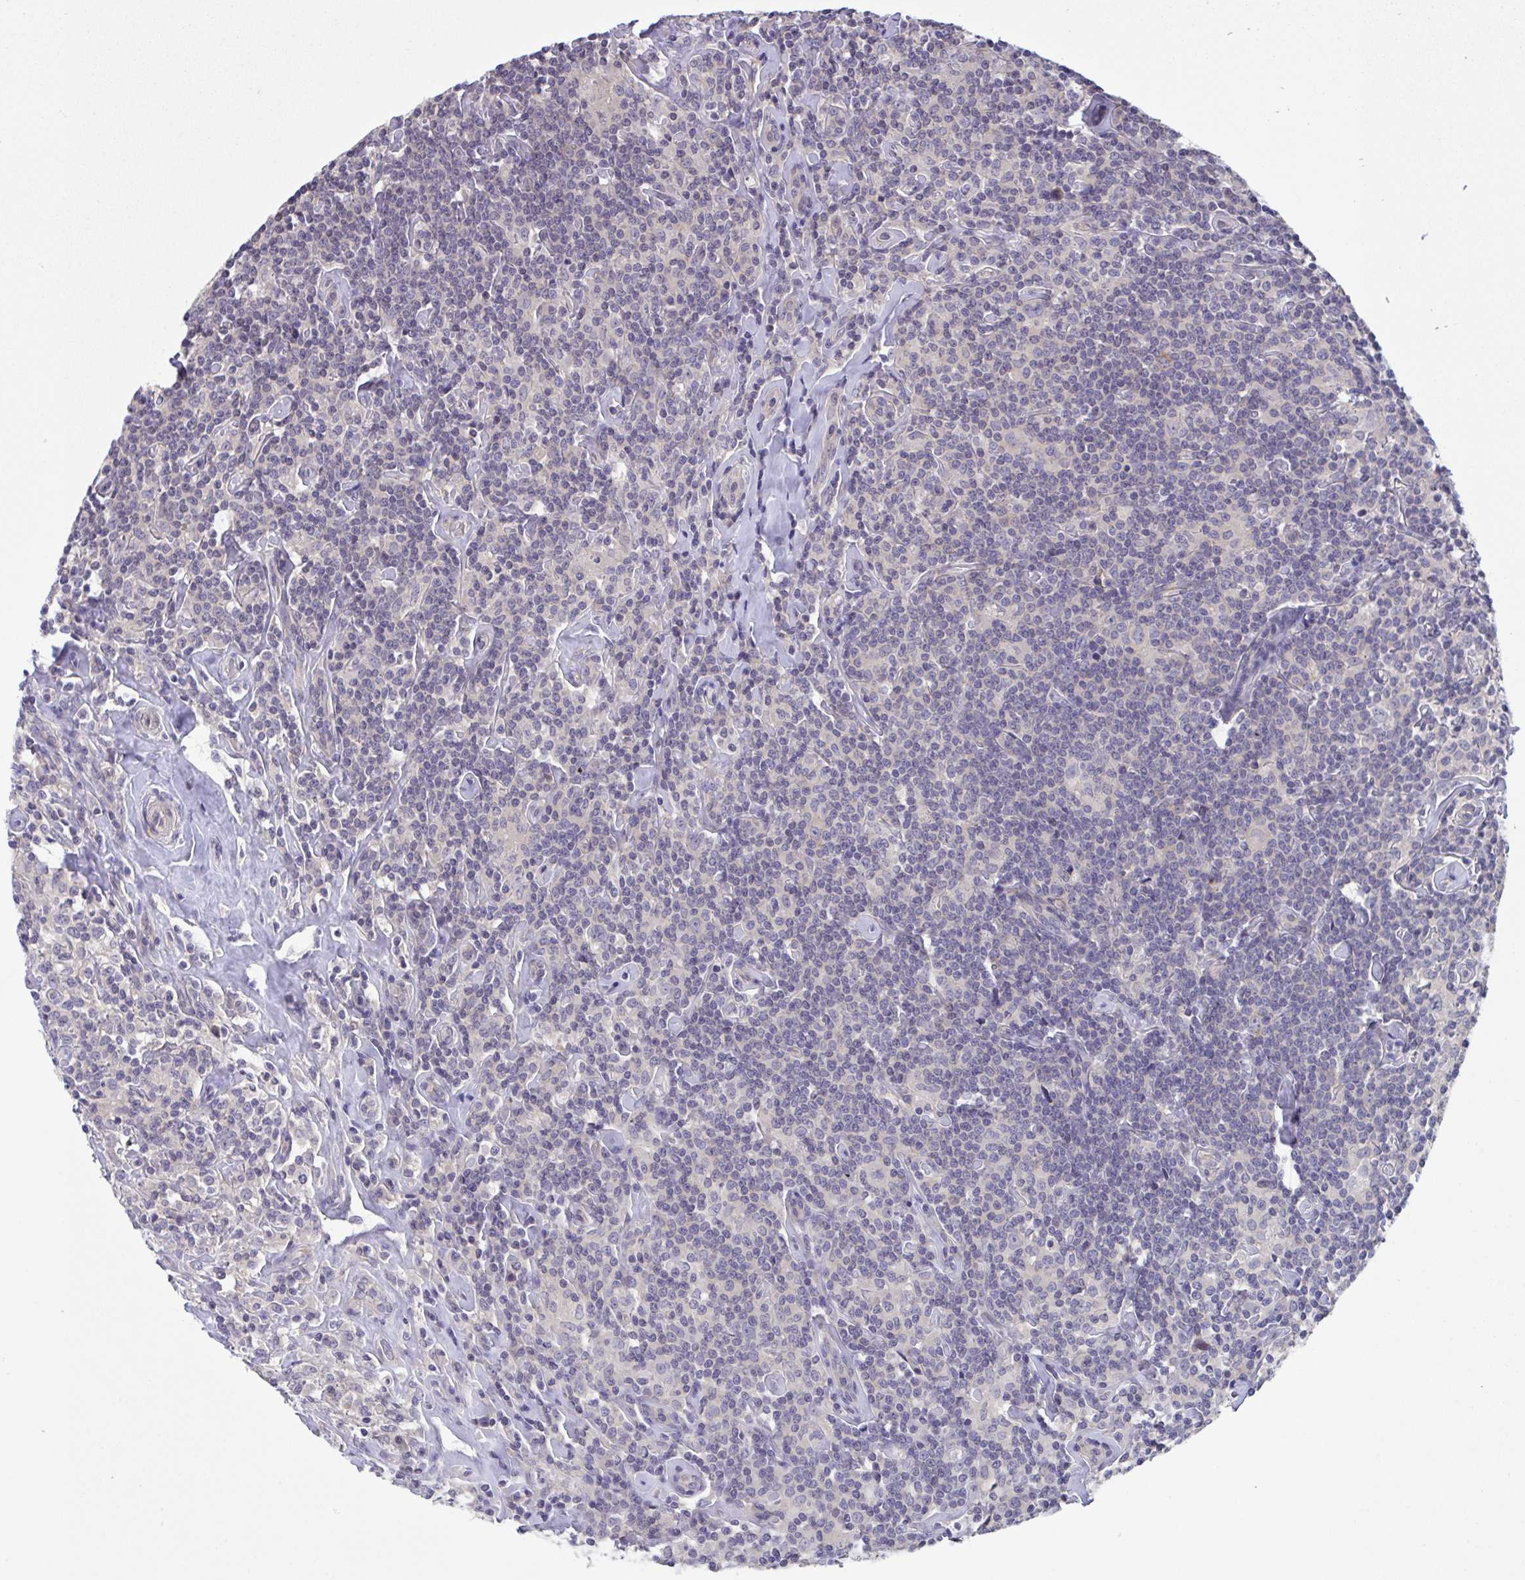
{"staining": {"intensity": "negative", "quantity": "none", "location": "none"}, "tissue": "lymphoma", "cell_type": "Tumor cells", "image_type": "cancer", "snomed": [{"axis": "morphology", "description": "Hodgkin's disease, NOS"}, {"axis": "morphology", "description": "Hodgkin's lymphoma, nodular sclerosis"}, {"axis": "topography", "description": "Lymph node"}], "caption": "Tumor cells are negative for protein expression in human lymphoma.", "gene": "RHOXF1", "patient": {"sex": "female", "age": 10}}